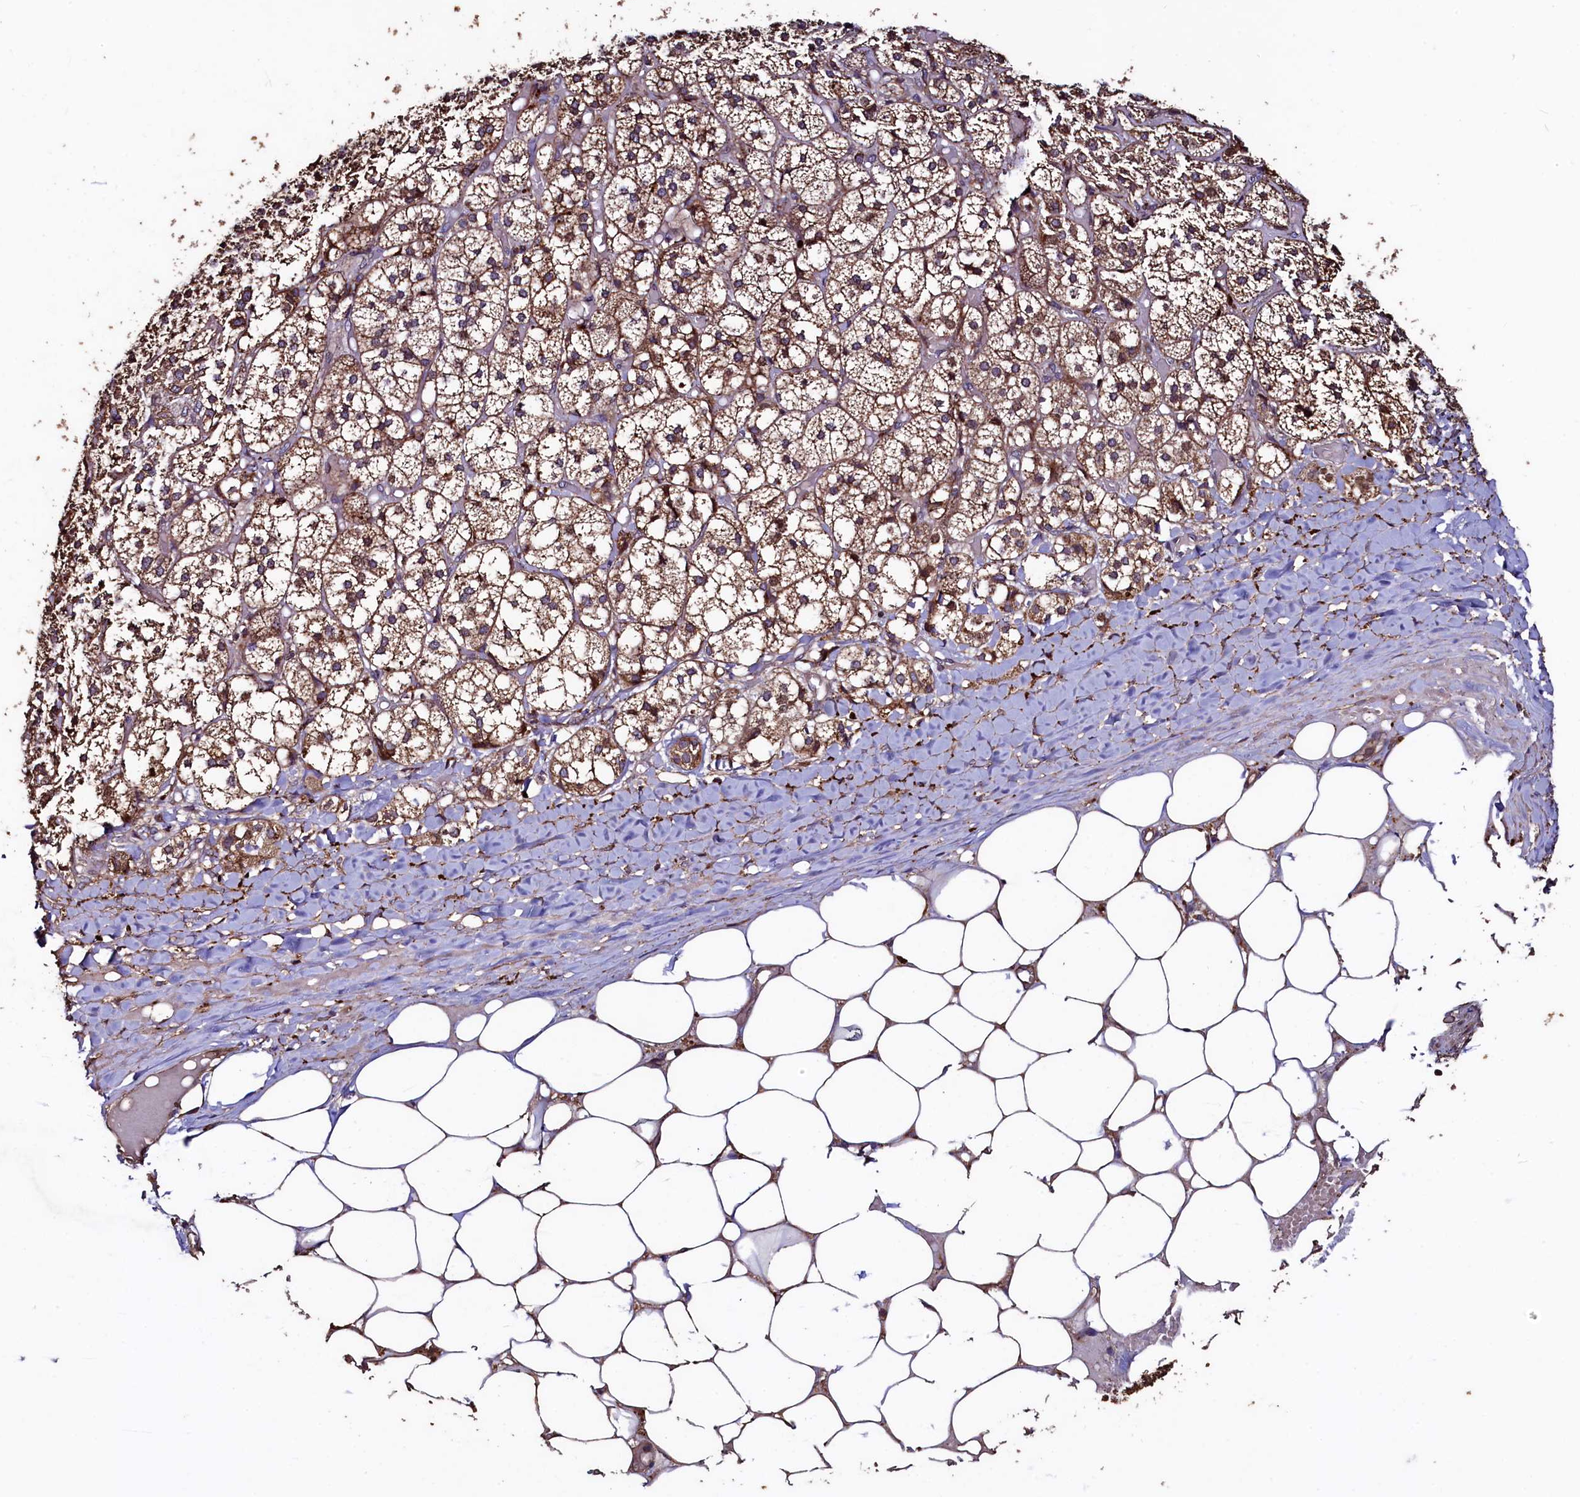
{"staining": {"intensity": "moderate", "quantity": ">75%", "location": "cytoplasmic/membranous"}, "tissue": "adrenal gland", "cell_type": "Glandular cells", "image_type": "normal", "snomed": [{"axis": "morphology", "description": "Normal tissue, NOS"}, {"axis": "topography", "description": "Adrenal gland"}], "caption": "Immunohistochemical staining of unremarkable human adrenal gland demonstrates moderate cytoplasmic/membranous protein positivity in approximately >75% of glandular cells. (Stains: DAB (3,3'-diaminobenzidine) in brown, nuclei in blue, Microscopy: brightfield microscopy at high magnification).", "gene": "TMEM98", "patient": {"sex": "female", "age": 61}}